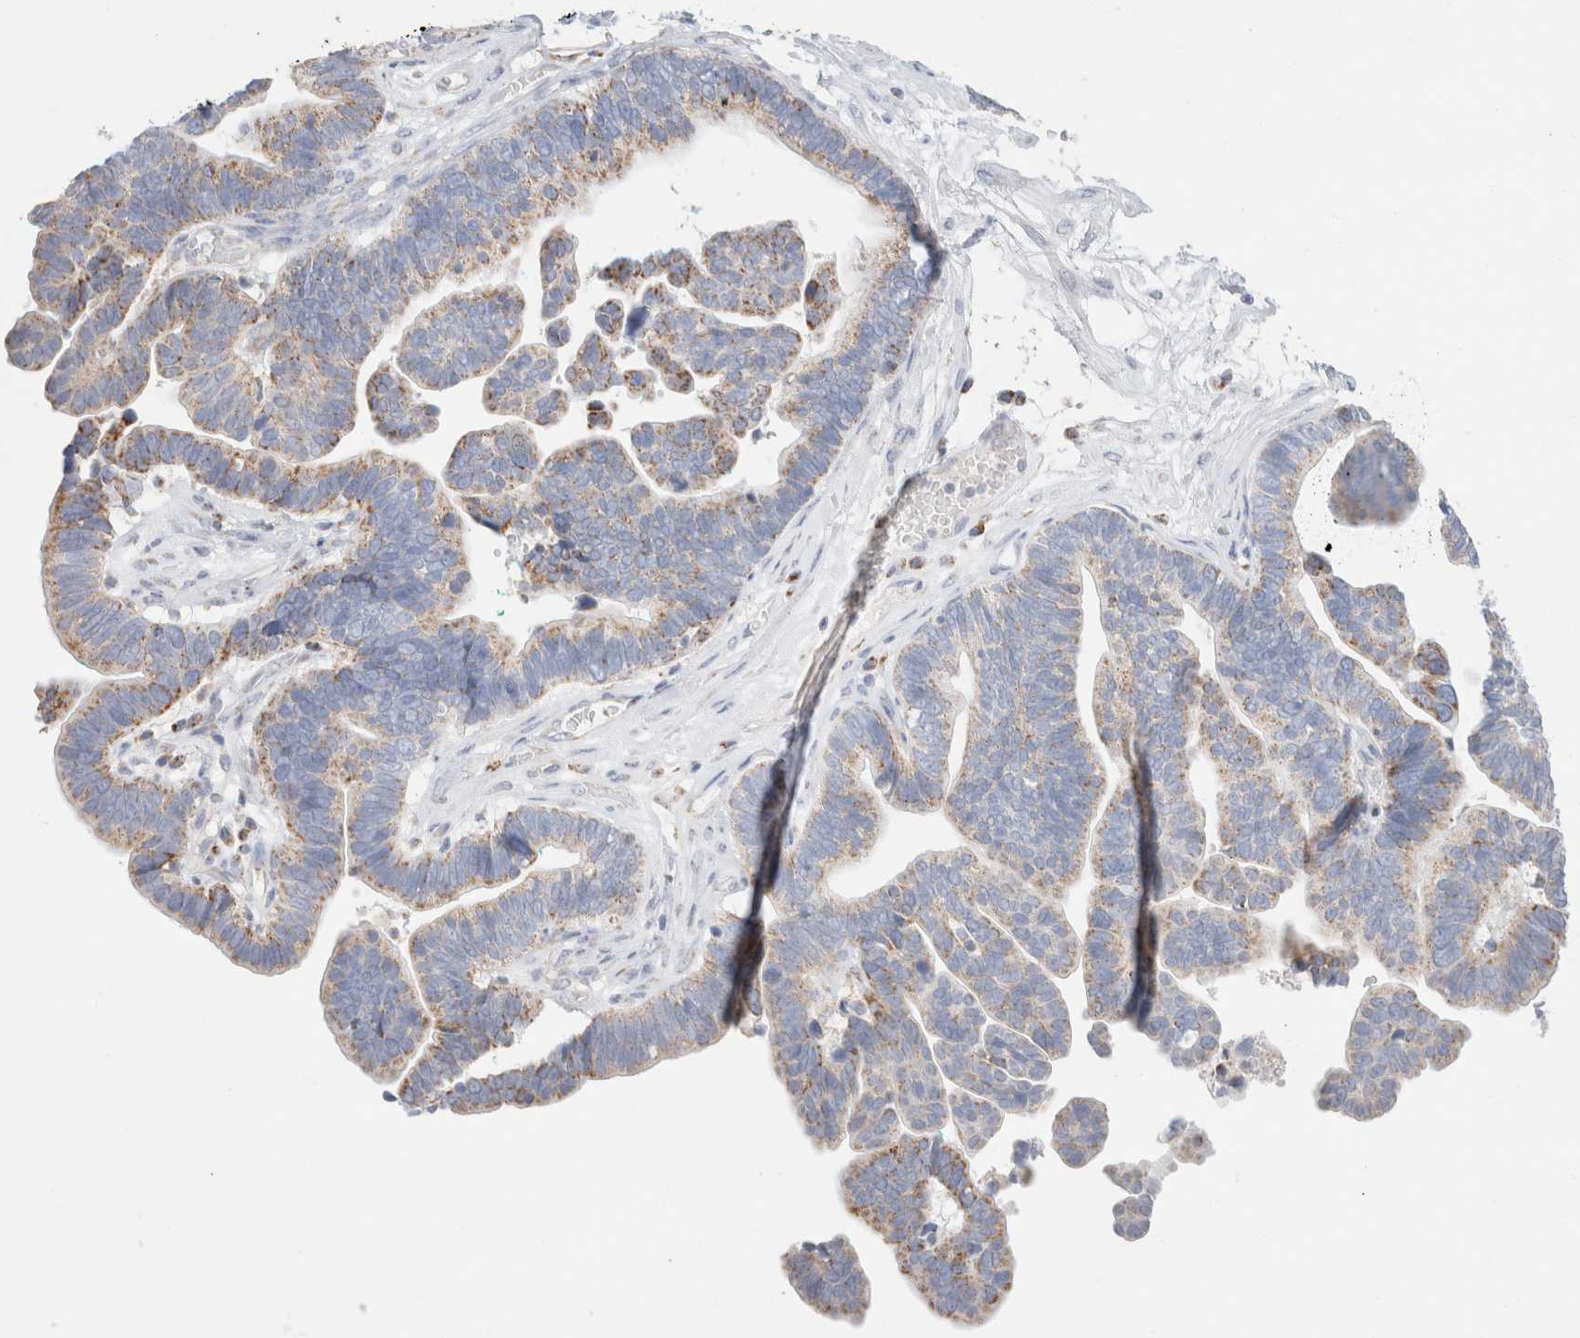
{"staining": {"intensity": "weak", "quantity": "25%-75%", "location": "cytoplasmic/membranous"}, "tissue": "ovarian cancer", "cell_type": "Tumor cells", "image_type": "cancer", "snomed": [{"axis": "morphology", "description": "Cystadenocarcinoma, serous, NOS"}, {"axis": "topography", "description": "Ovary"}], "caption": "An image showing weak cytoplasmic/membranous expression in about 25%-75% of tumor cells in ovarian serous cystadenocarcinoma, as visualized by brown immunohistochemical staining.", "gene": "ATP6V1C1", "patient": {"sex": "female", "age": 56}}